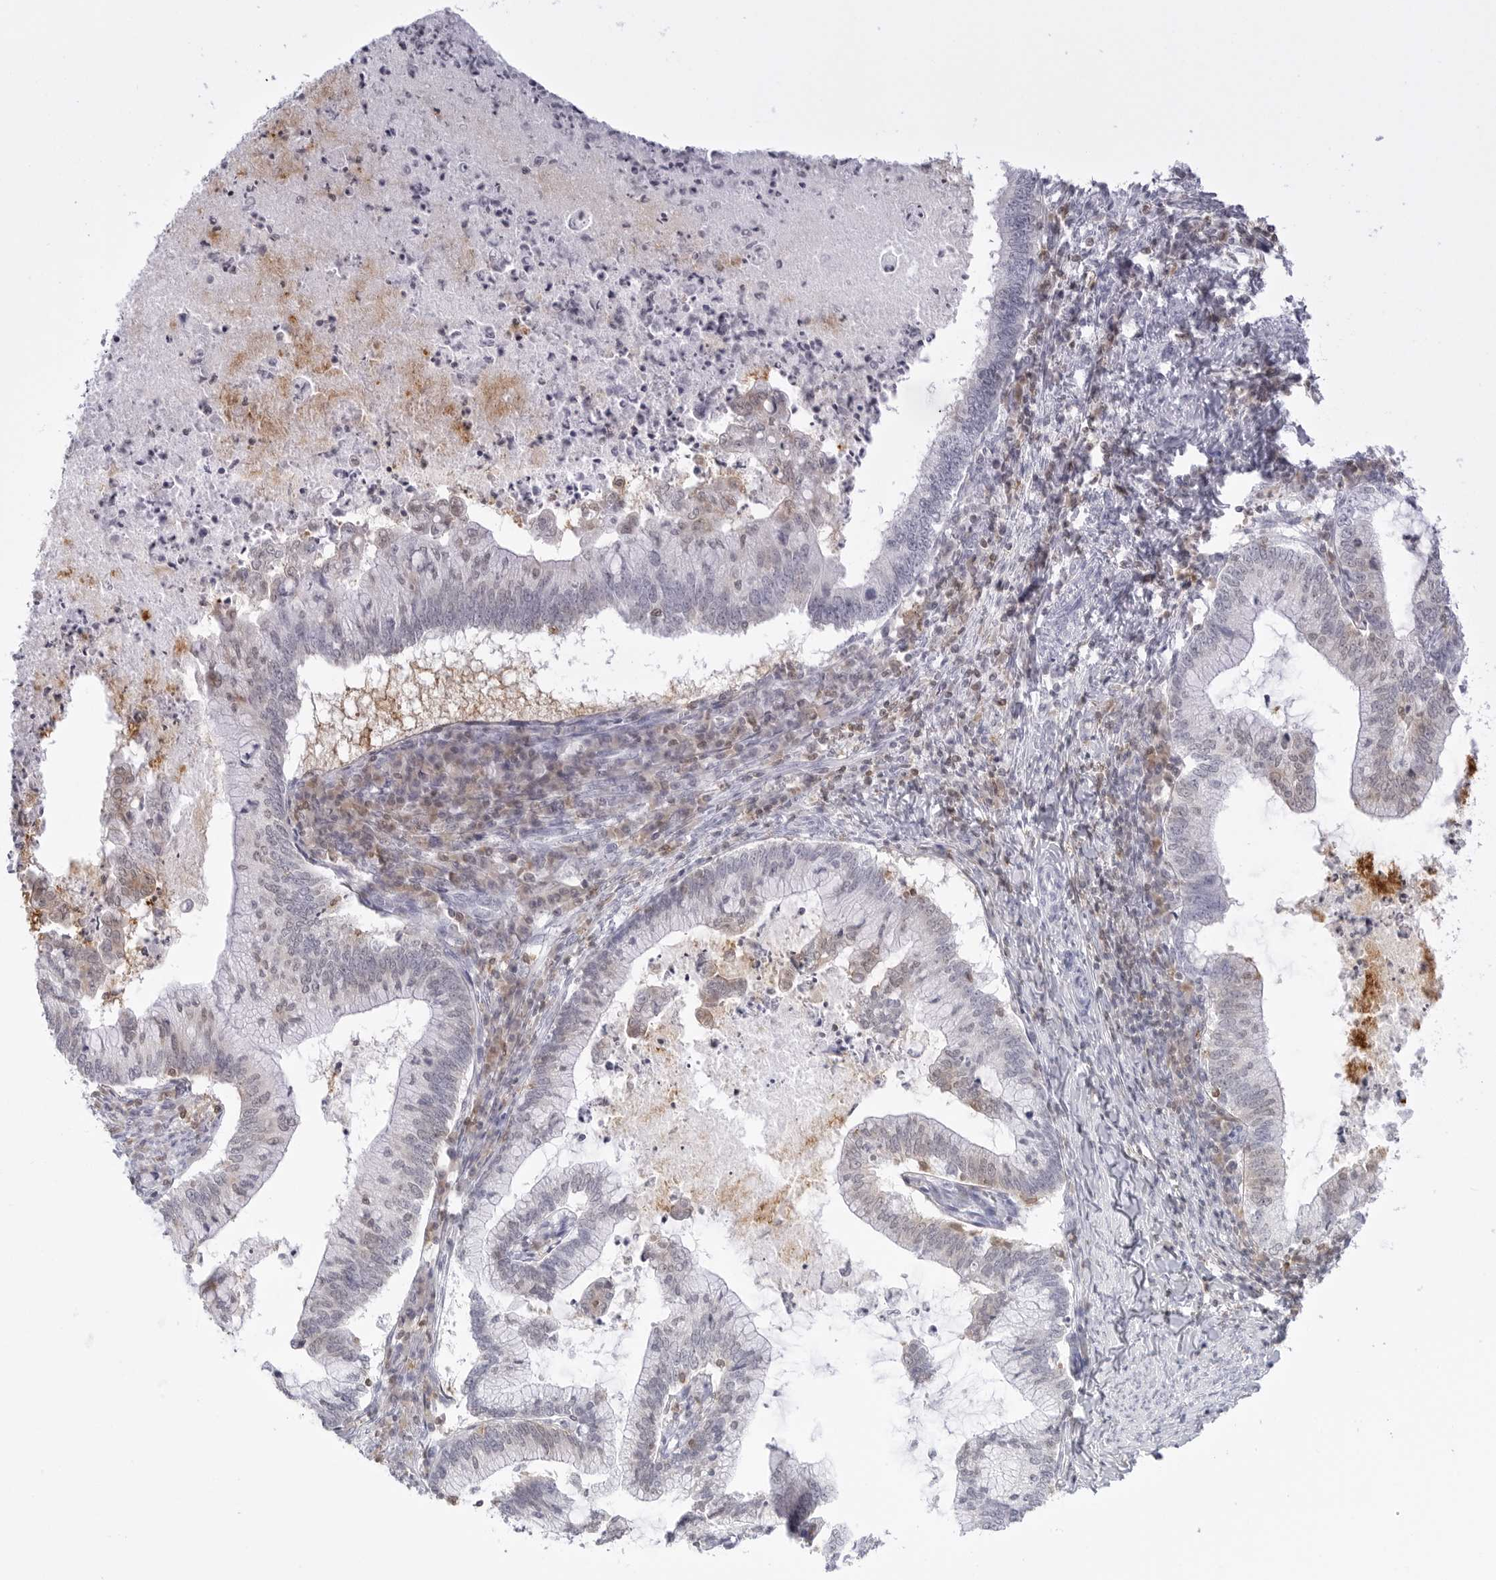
{"staining": {"intensity": "negative", "quantity": "none", "location": "none"}, "tissue": "cervical cancer", "cell_type": "Tumor cells", "image_type": "cancer", "snomed": [{"axis": "morphology", "description": "Adenocarcinoma, NOS"}, {"axis": "topography", "description": "Cervix"}], "caption": "This is an immunohistochemistry (IHC) histopathology image of adenocarcinoma (cervical). There is no positivity in tumor cells.", "gene": "SLC9A3R1", "patient": {"sex": "female", "age": 36}}